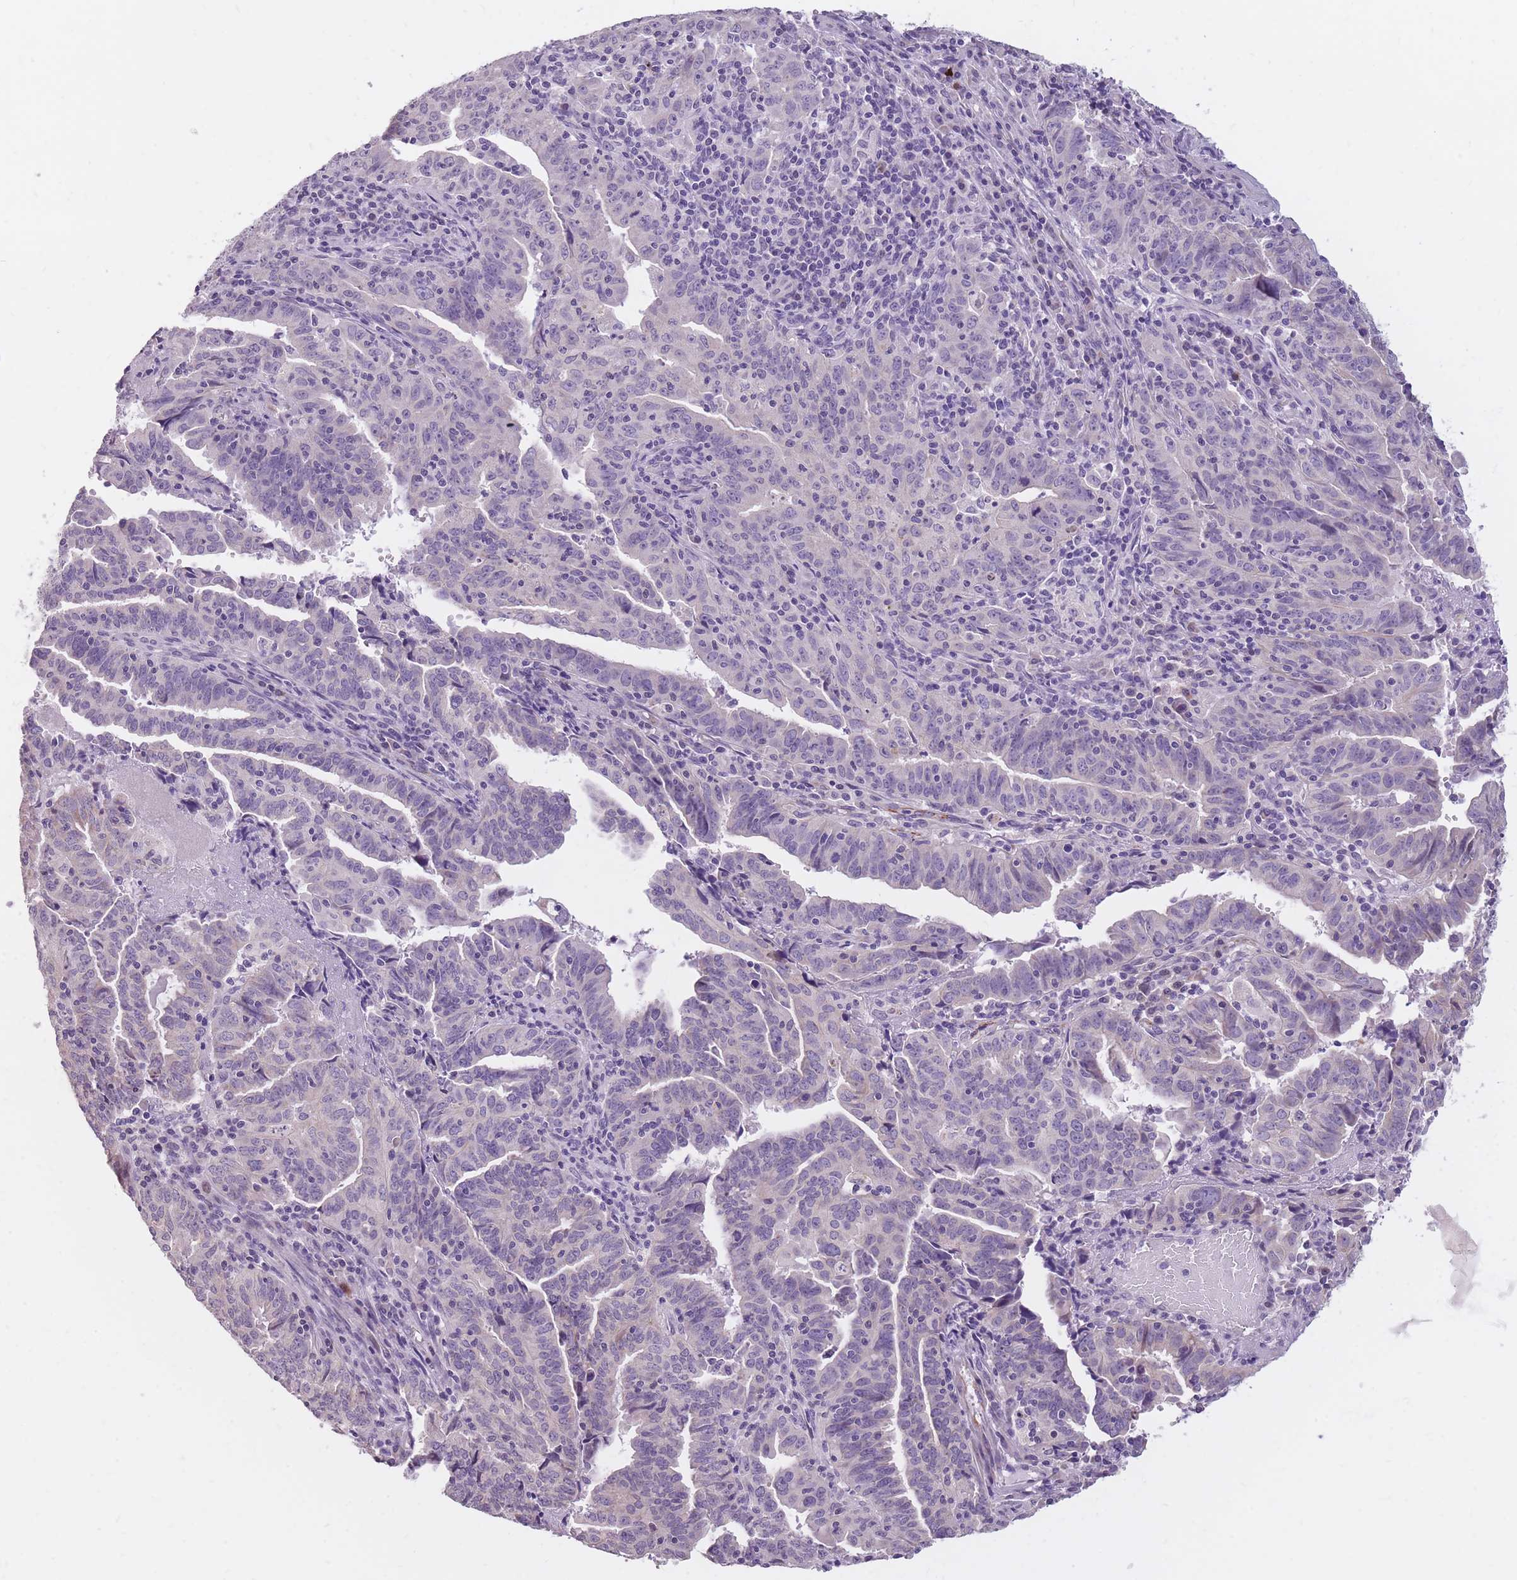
{"staining": {"intensity": "negative", "quantity": "none", "location": "none"}, "tissue": "endometrial cancer", "cell_type": "Tumor cells", "image_type": "cancer", "snomed": [{"axis": "morphology", "description": "Adenocarcinoma, NOS"}, {"axis": "topography", "description": "Endometrium"}], "caption": "This photomicrograph is of endometrial adenocarcinoma stained with immunohistochemistry (IHC) to label a protein in brown with the nuclei are counter-stained blue. There is no staining in tumor cells. The staining was performed using DAB to visualize the protein expression in brown, while the nuclei were stained in blue with hematoxylin (Magnification: 20x).", "gene": "RNF170", "patient": {"sex": "female", "age": 60}}